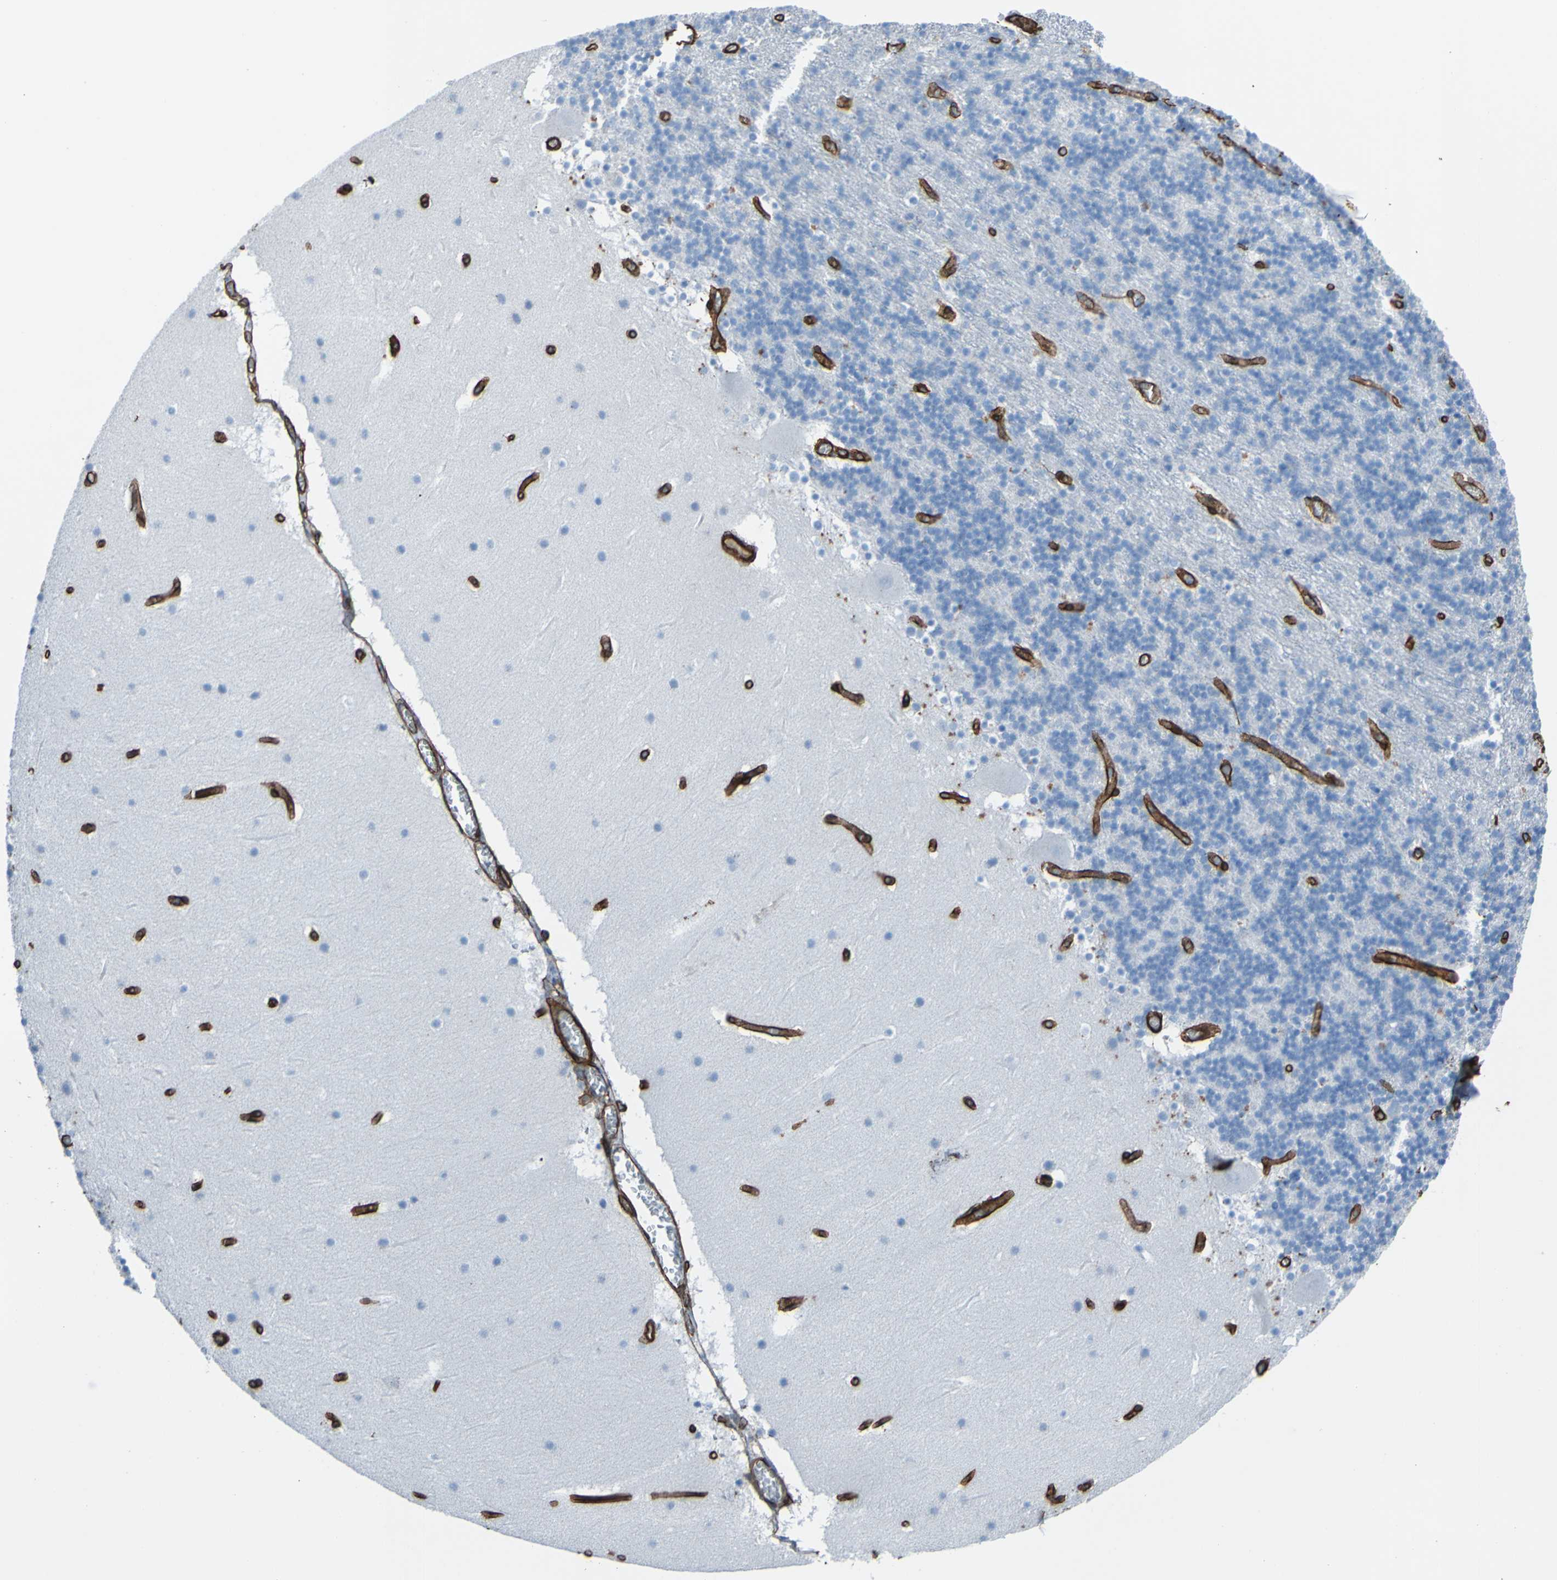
{"staining": {"intensity": "negative", "quantity": "none", "location": "none"}, "tissue": "cerebellum", "cell_type": "Cells in granular layer", "image_type": "normal", "snomed": [{"axis": "morphology", "description": "Normal tissue, NOS"}, {"axis": "topography", "description": "Cerebellum"}], "caption": "Immunohistochemistry (IHC) histopathology image of benign cerebellum: cerebellum stained with DAB shows no significant protein staining in cells in granular layer.", "gene": "COL4A2", "patient": {"sex": "male", "age": 45}}